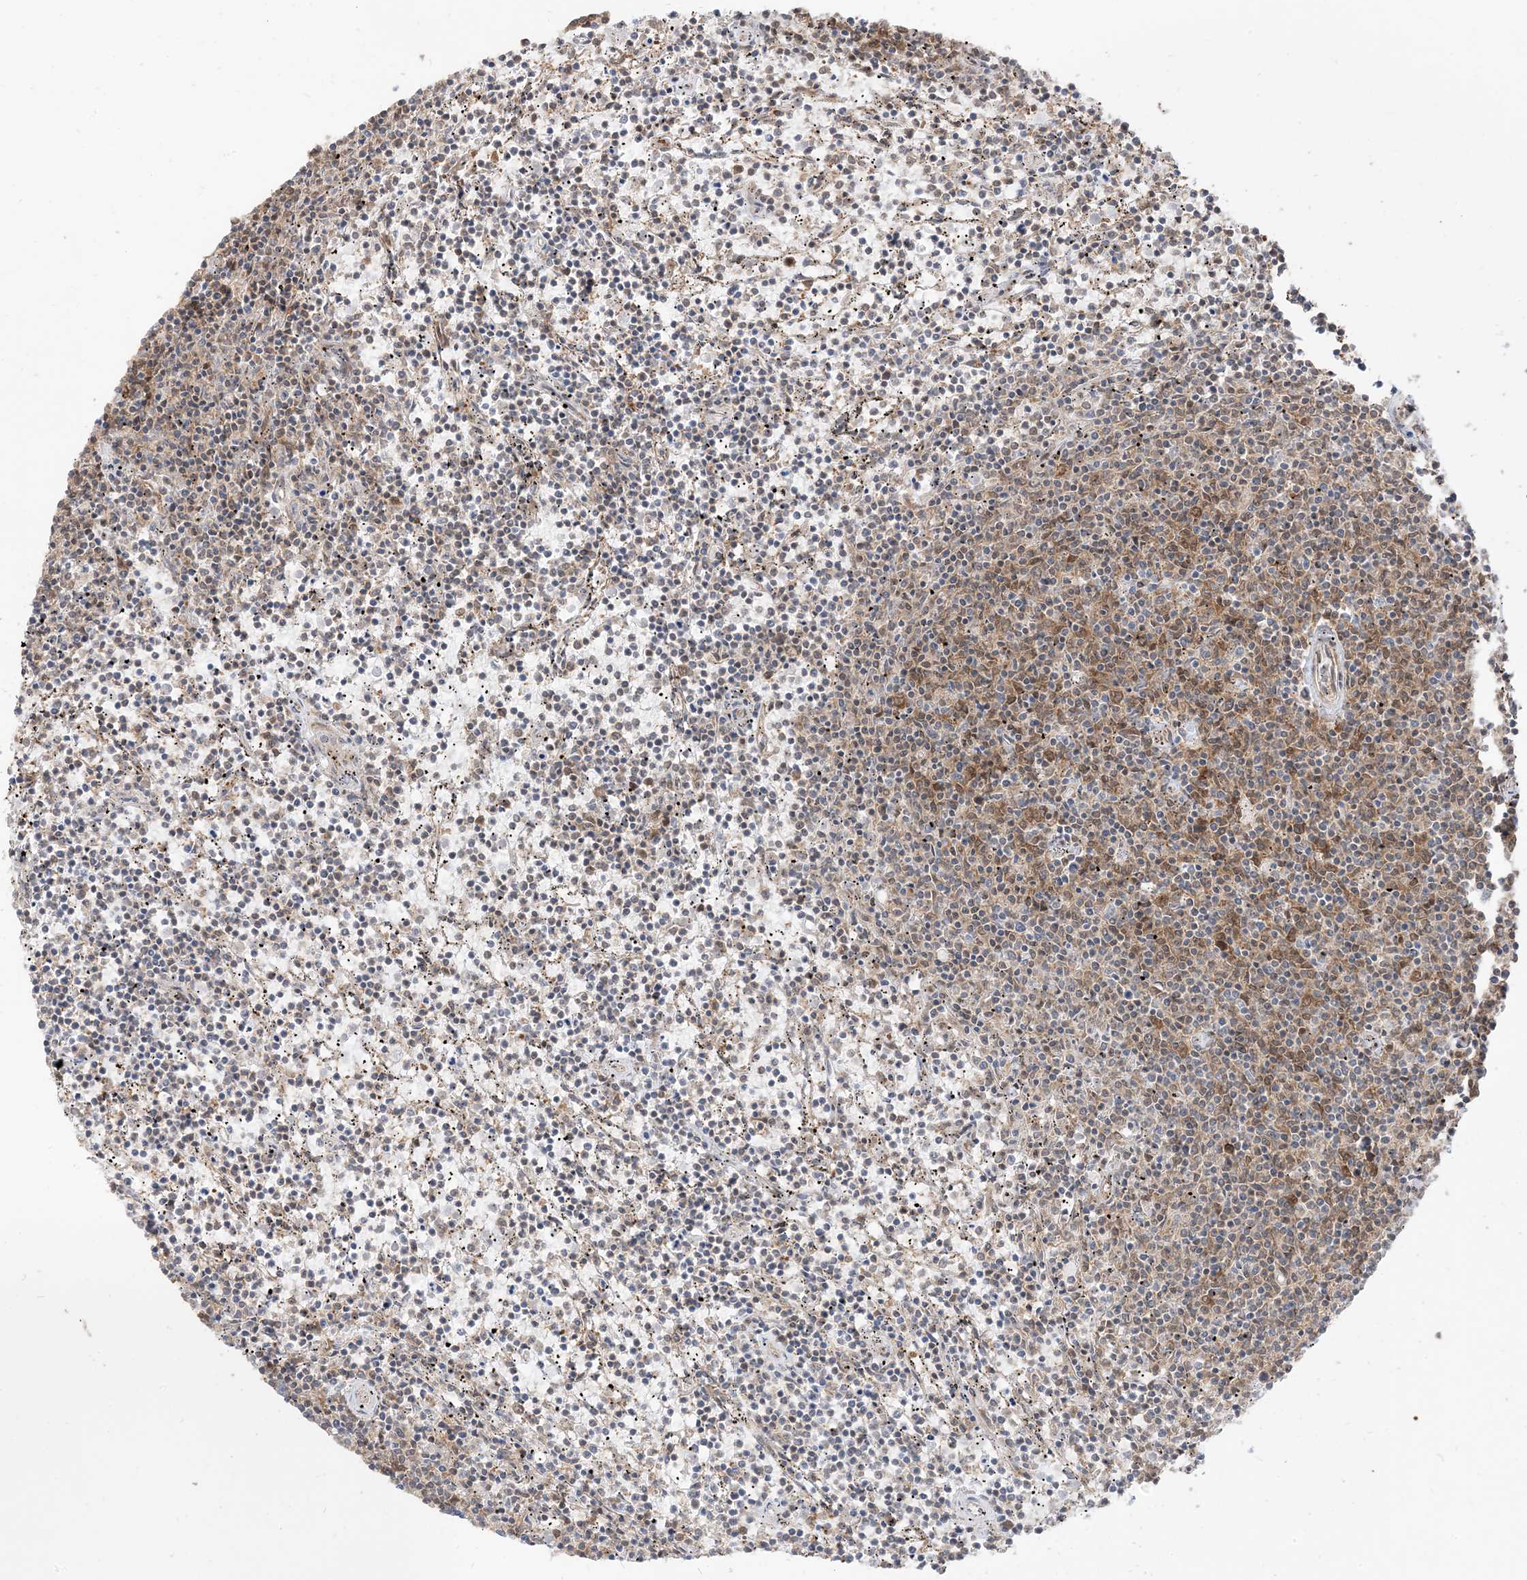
{"staining": {"intensity": "moderate", "quantity": "<25%", "location": "cytoplasmic/membranous"}, "tissue": "lymphoma", "cell_type": "Tumor cells", "image_type": "cancer", "snomed": [{"axis": "morphology", "description": "Malignant lymphoma, non-Hodgkin's type, Low grade"}, {"axis": "topography", "description": "Spleen"}], "caption": "Protein expression analysis of malignant lymphoma, non-Hodgkin's type (low-grade) demonstrates moderate cytoplasmic/membranous positivity in about <25% of tumor cells.", "gene": "TBCC", "patient": {"sex": "female", "age": 50}}